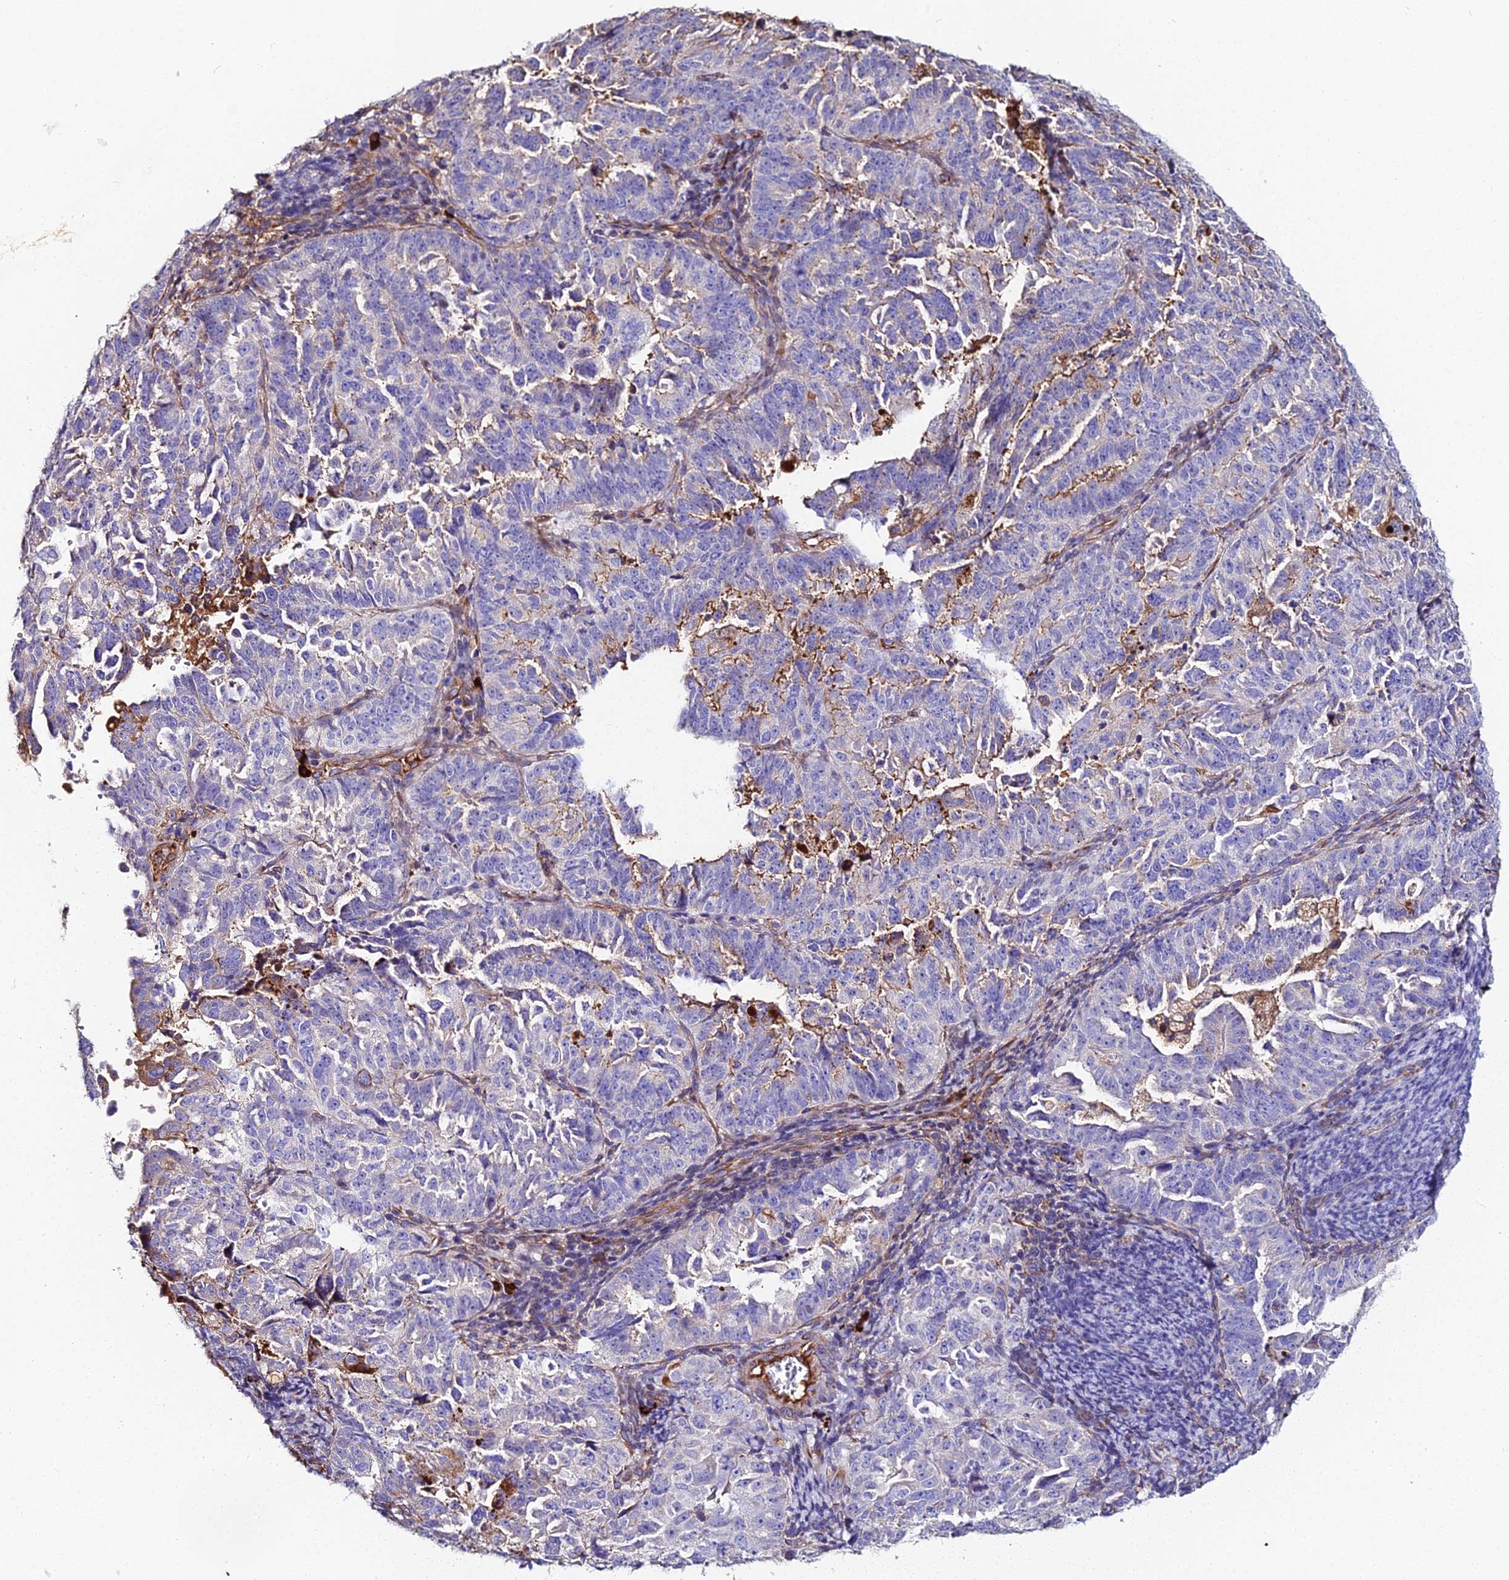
{"staining": {"intensity": "weak", "quantity": "<25%", "location": "cytoplasmic/membranous"}, "tissue": "endometrial cancer", "cell_type": "Tumor cells", "image_type": "cancer", "snomed": [{"axis": "morphology", "description": "Adenocarcinoma, NOS"}, {"axis": "topography", "description": "Endometrium"}], "caption": "Human endometrial adenocarcinoma stained for a protein using IHC reveals no staining in tumor cells.", "gene": "BEX4", "patient": {"sex": "female", "age": 65}}